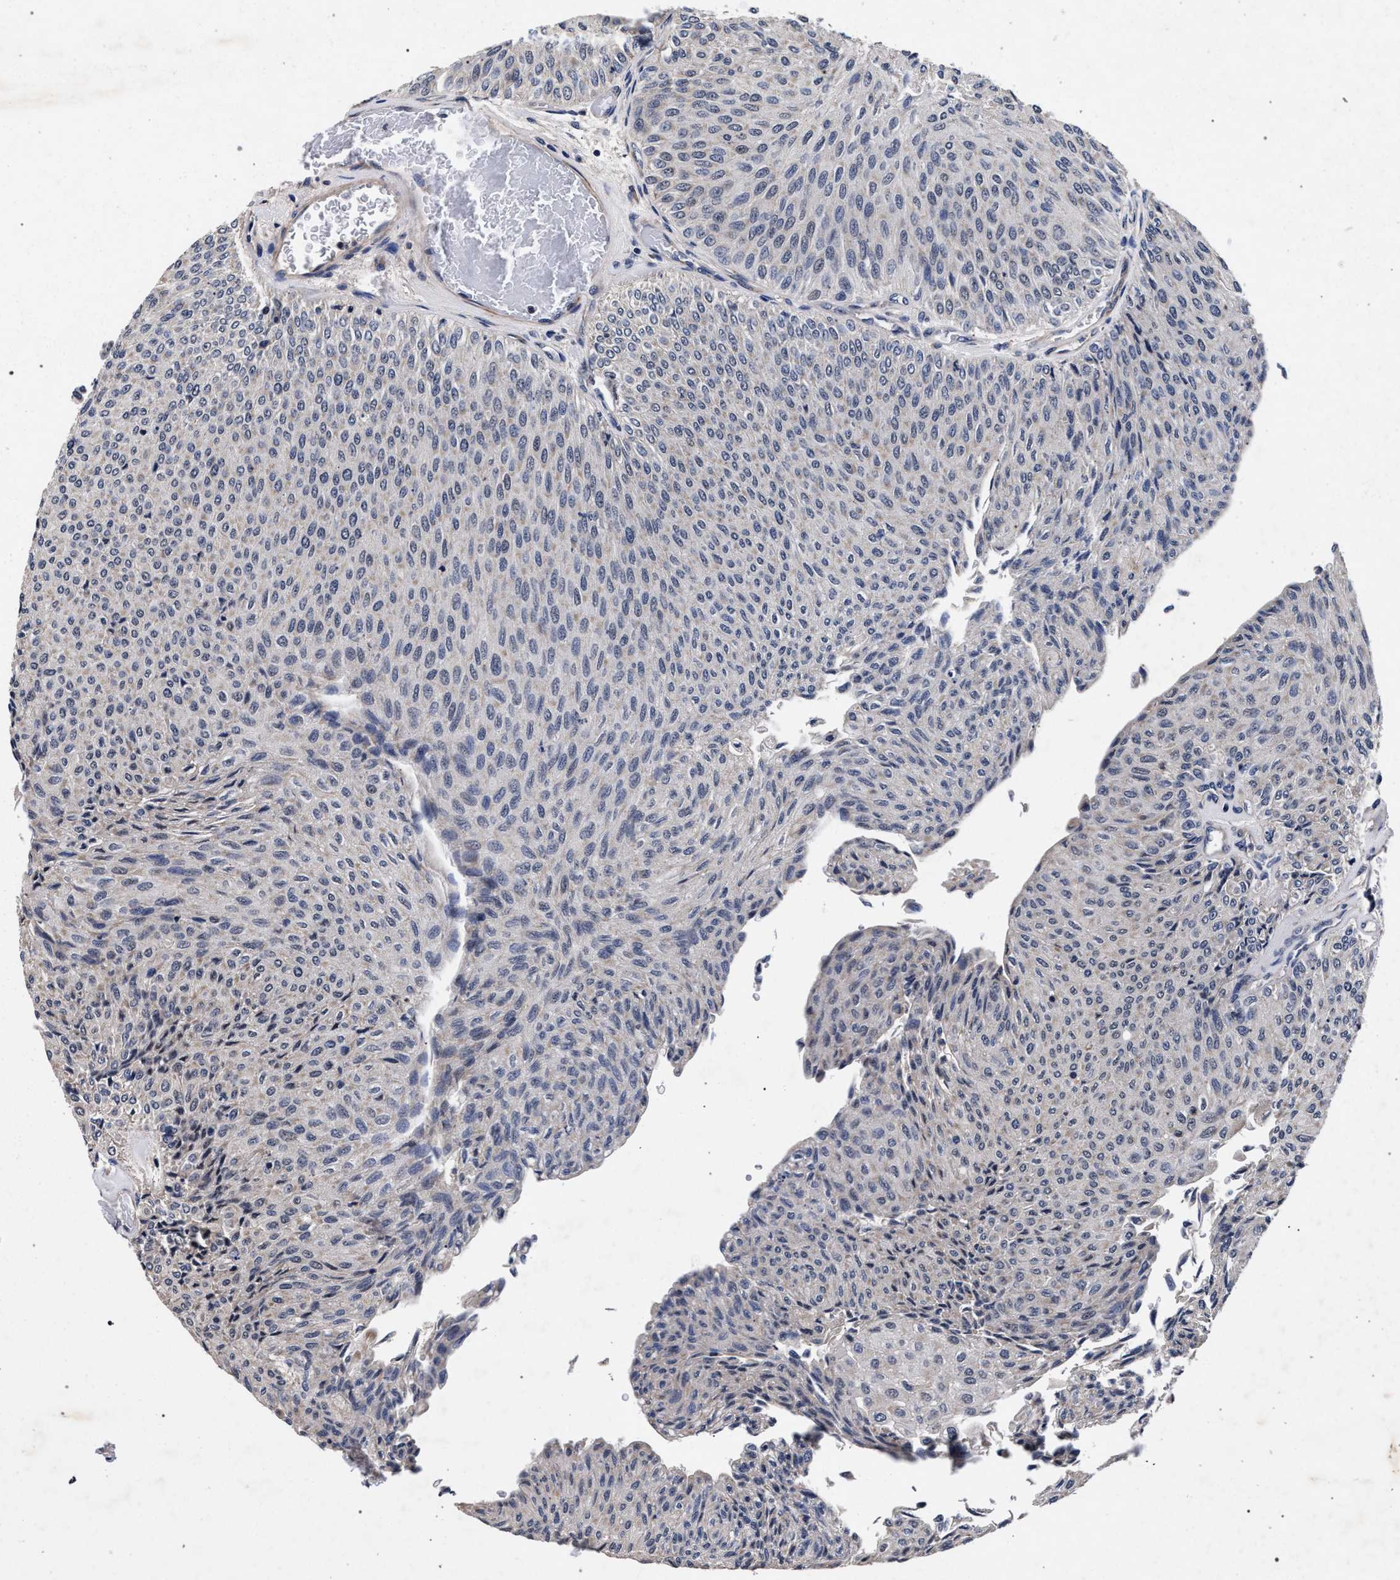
{"staining": {"intensity": "negative", "quantity": "none", "location": "none"}, "tissue": "urothelial cancer", "cell_type": "Tumor cells", "image_type": "cancer", "snomed": [{"axis": "morphology", "description": "Urothelial carcinoma, Low grade"}, {"axis": "topography", "description": "Urinary bladder"}], "caption": "This is a image of immunohistochemistry (IHC) staining of urothelial carcinoma (low-grade), which shows no expression in tumor cells. The staining is performed using DAB brown chromogen with nuclei counter-stained in using hematoxylin.", "gene": "CFAP95", "patient": {"sex": "male", "age": 78}}